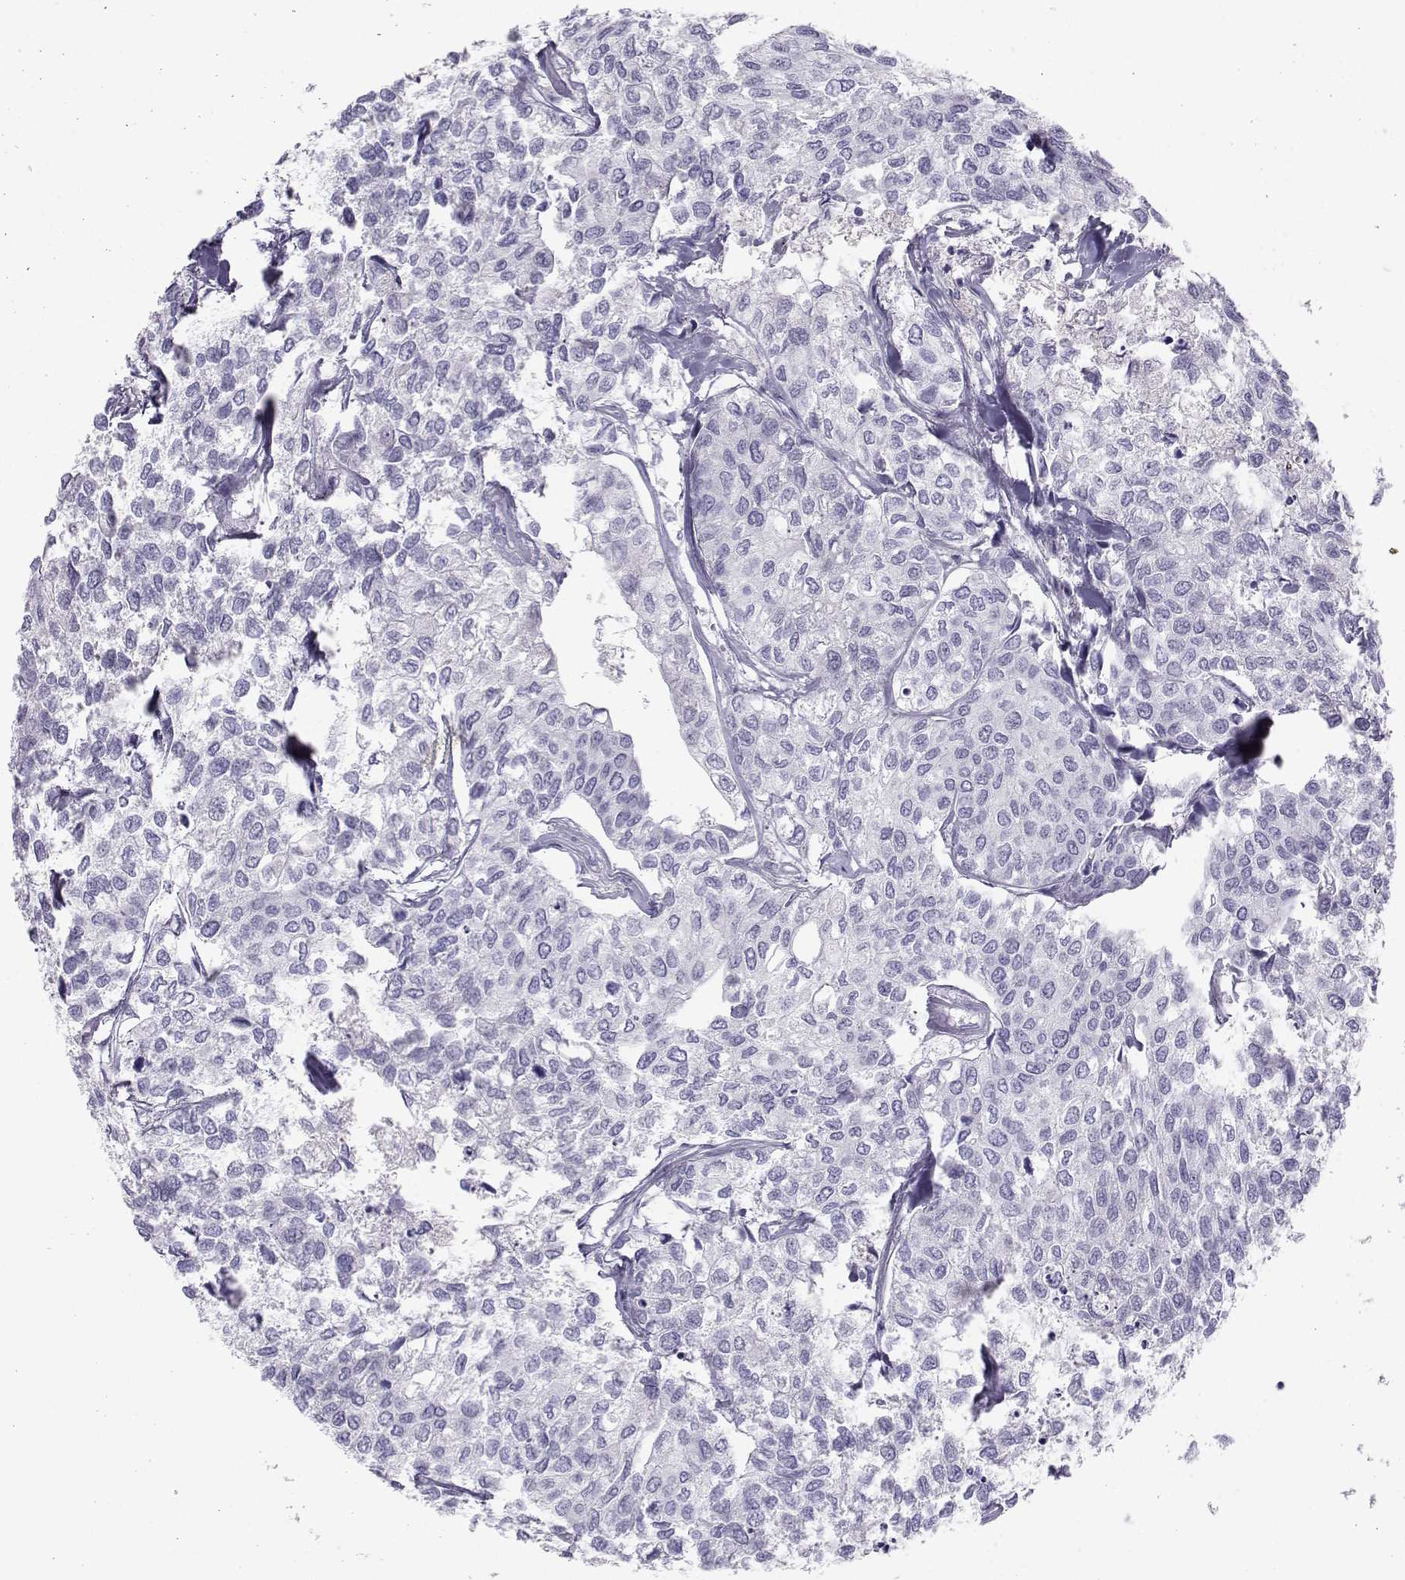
{"staining": {"intensity": "negative", "quantity": "none", "location": "none"}, "tissue": "urothelial cancer", "cell_type": "Tumor cells", "image_type": "cancer", "snomed": [{"axis": "morphology", "description": "Urothelial carcinoma, High grade"}, {"axis": "topography", "description": "Urinary bladder"}], "caption": "Tumor cells show no significant protein staining in urothelial cancer.", "gene": "SST", "patient": {"sex": "male", "age": 73}}